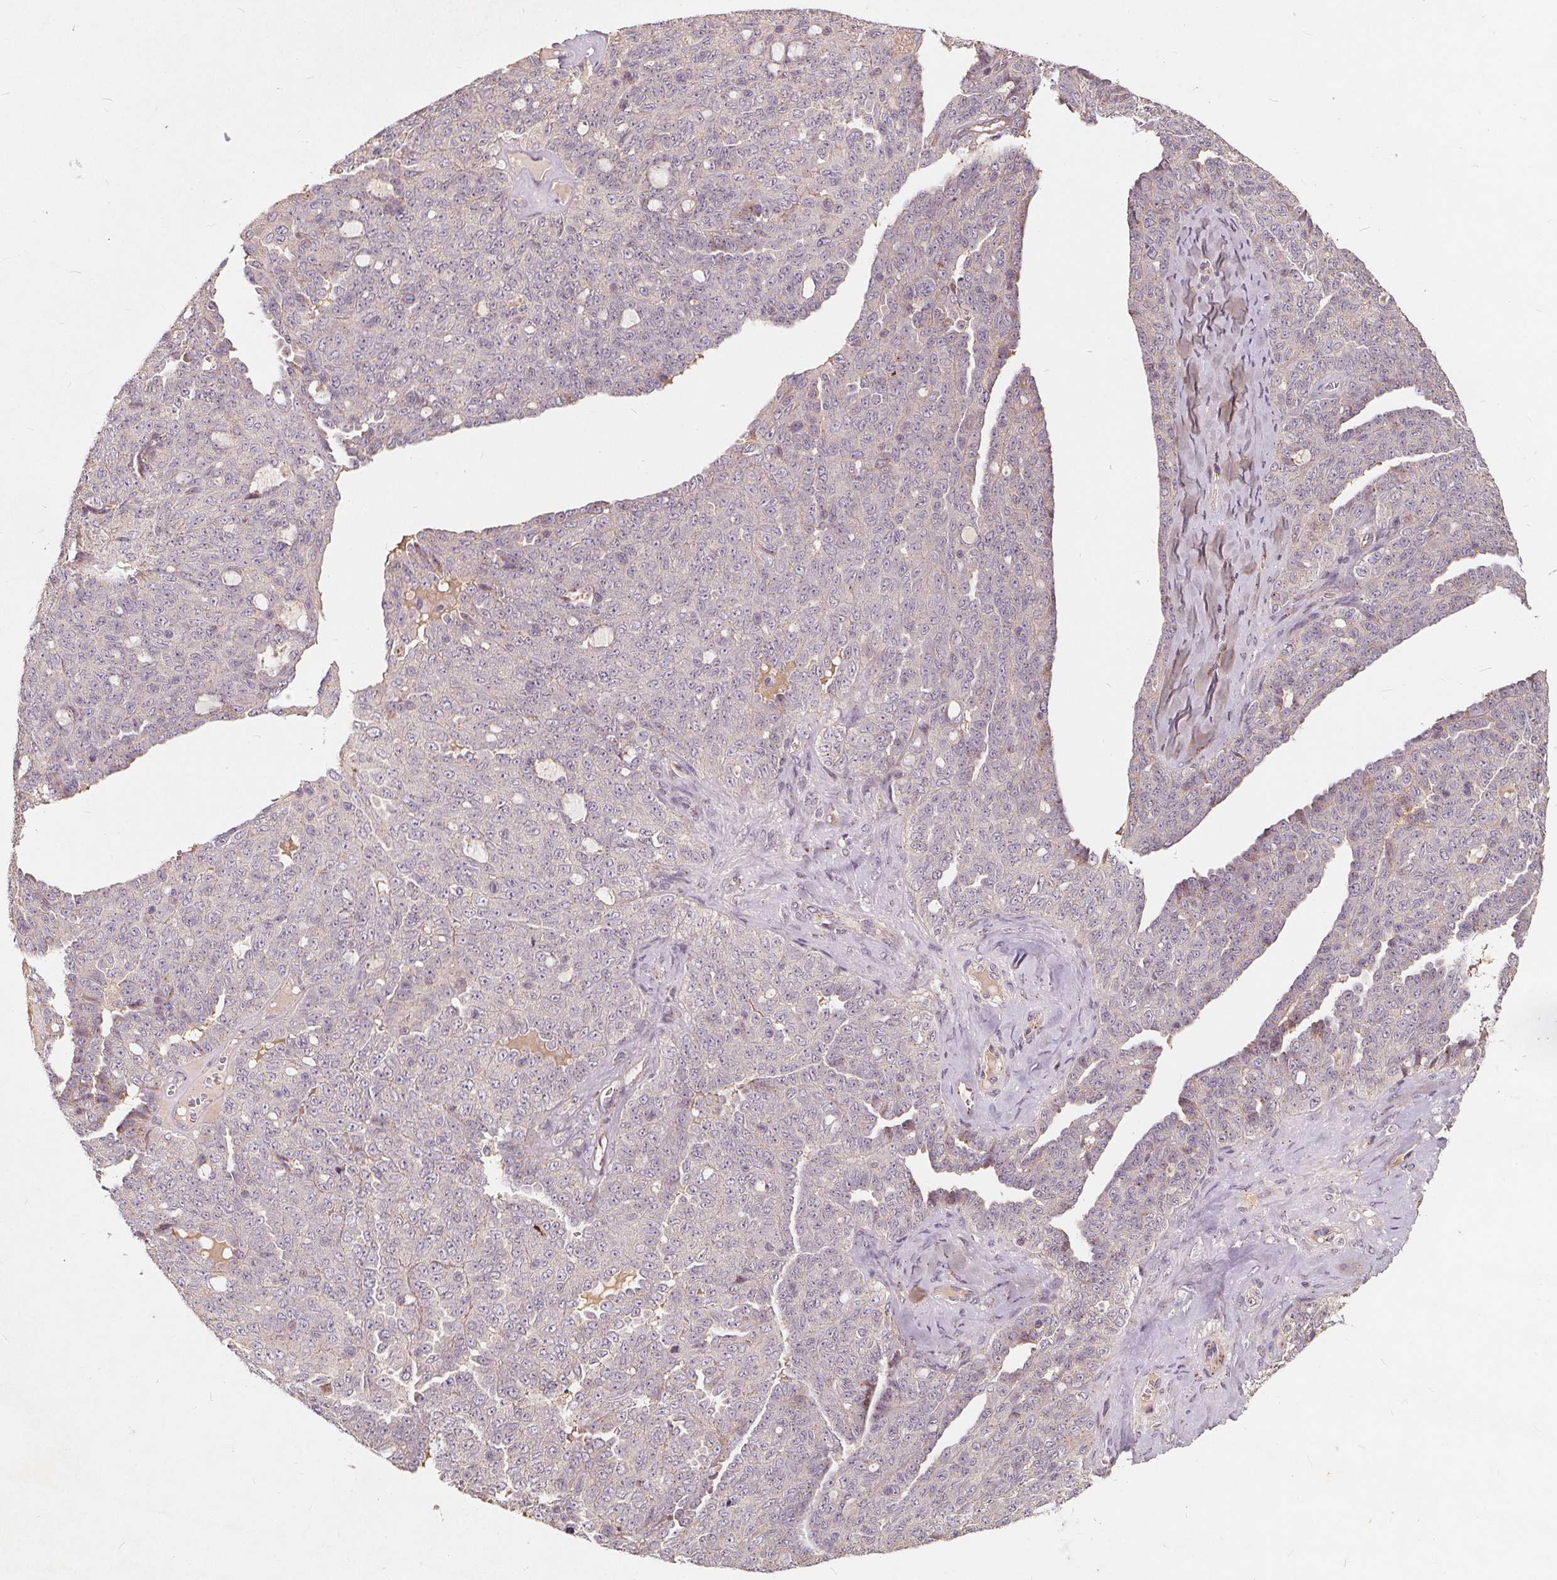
{"staining": {"intensity": "negative", "quantity": "none", "location": "none"}, "tissue": "ovarian cancer", "cell_type": "Tumor cells", "image_type": "cancer", "snomed": [{"axis": "morphology", "description": "Cystadenocarcinoma, serous, NOS"}, {"axis": "topography", "description": "Ovary"}], "caption": "IHC micrograph of neoplastic tissue: ovarian cancer stained with DAB (3,3'-diaminobenzidine) exhibits no significant protein staining in tumor cells. The staining was performed using DAB (3,3'-diaminobenzidine) to visualize the protein expression in brown, while the nuclei were stained in blue with hematoxylin (Magnification: 20x).", "gene": "CSNK1G2", "patient": {"sex": "female", "age": 71}}